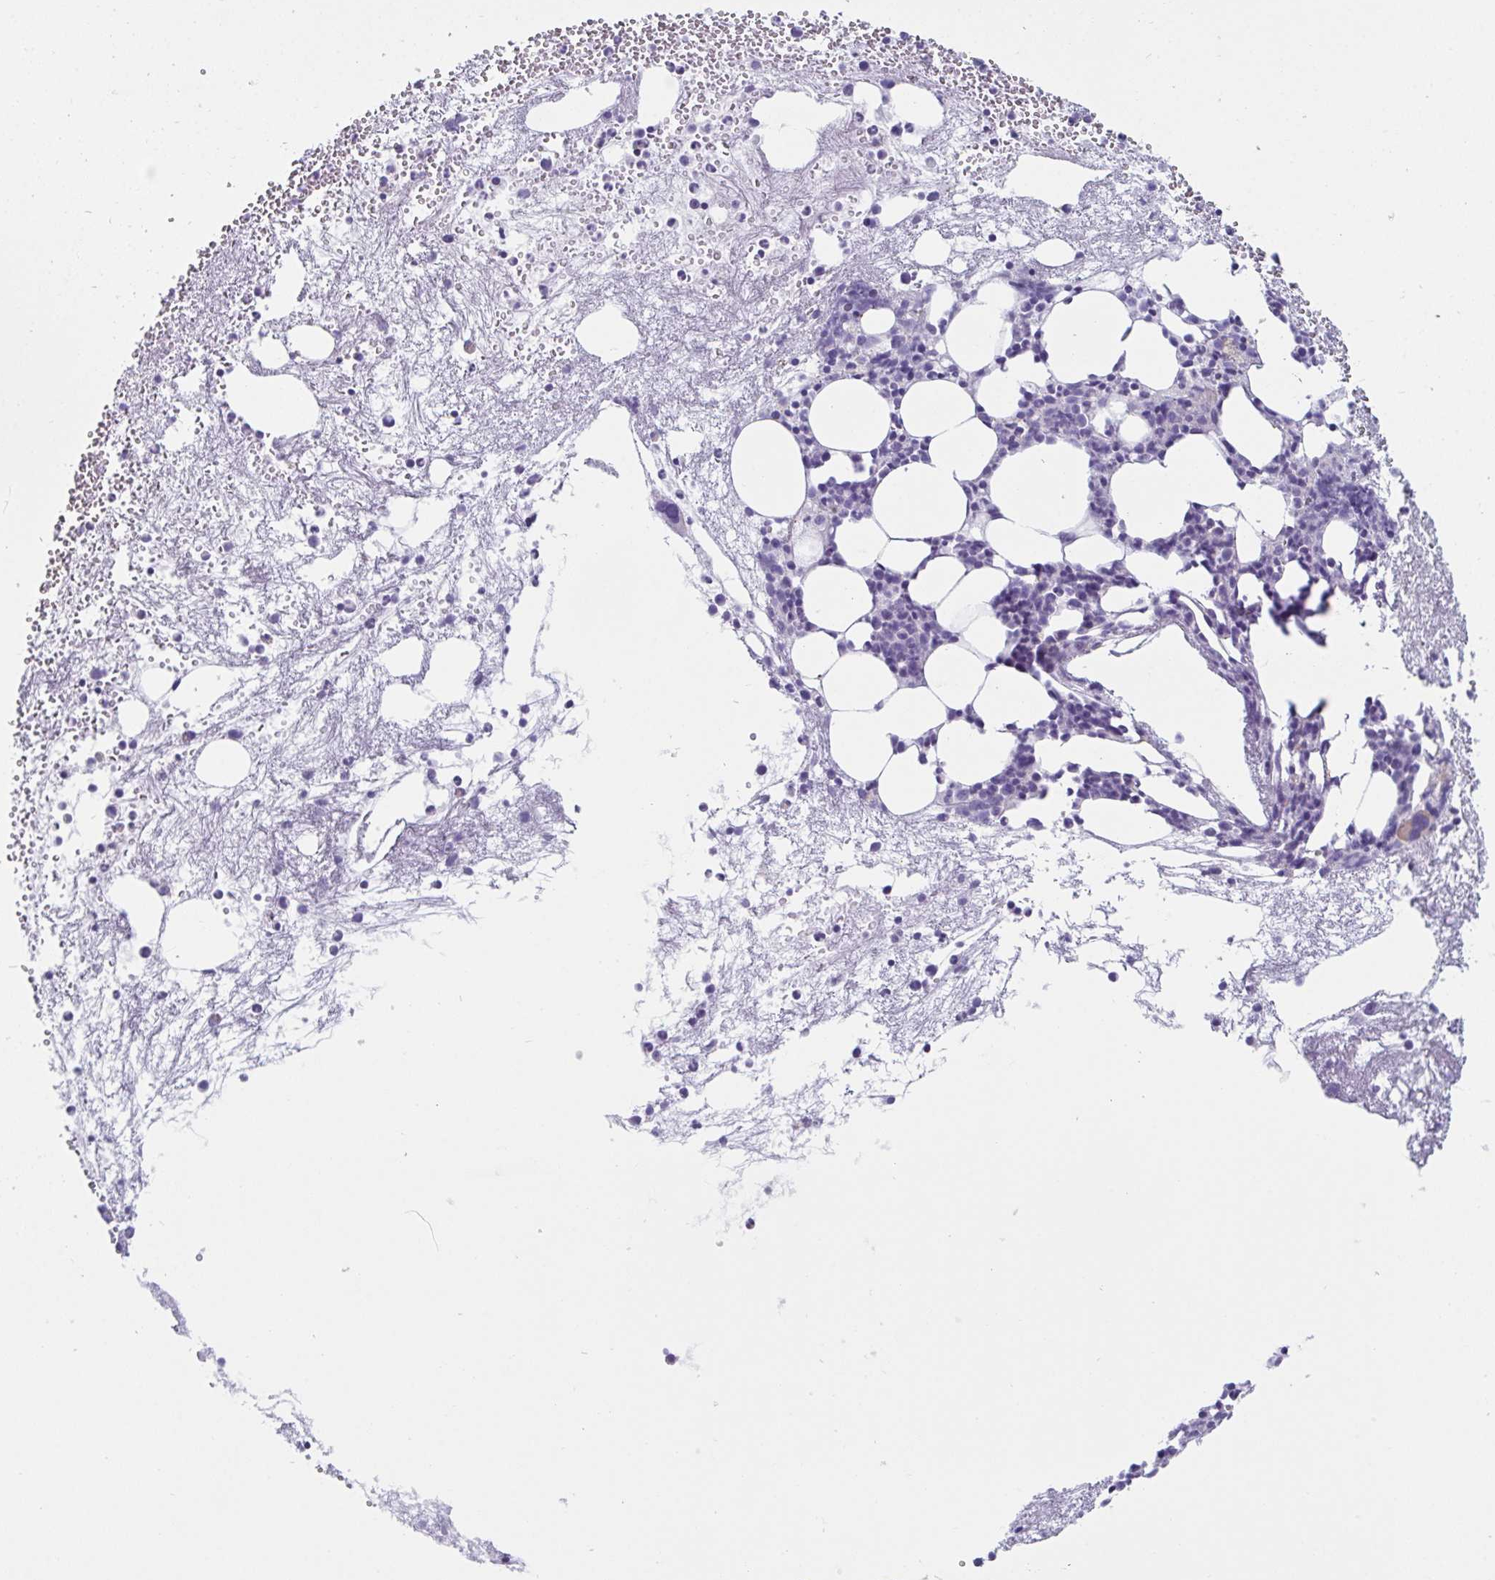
{"staining": {"intensity": "negative", "quantity": "none", "location": "none"}, "tissue": "bone marrow", "cell_type": "Hematopoietic cells", "image_type": "normal", "snomed": [{"axis": "morphology", "description": "Normal tissue, NOS"}, {"axis": "topography", "description": "Bone marrow"}], "caption": "High magnification brightfield microscopy of unremarkable bone marrow stained with DAB (brown) and counterstained with hematoxylin (blue): hematopoietic cells show no significant positivity.", "gene": "OR5P3", "patient": {"sex": "female", "age": 57}}